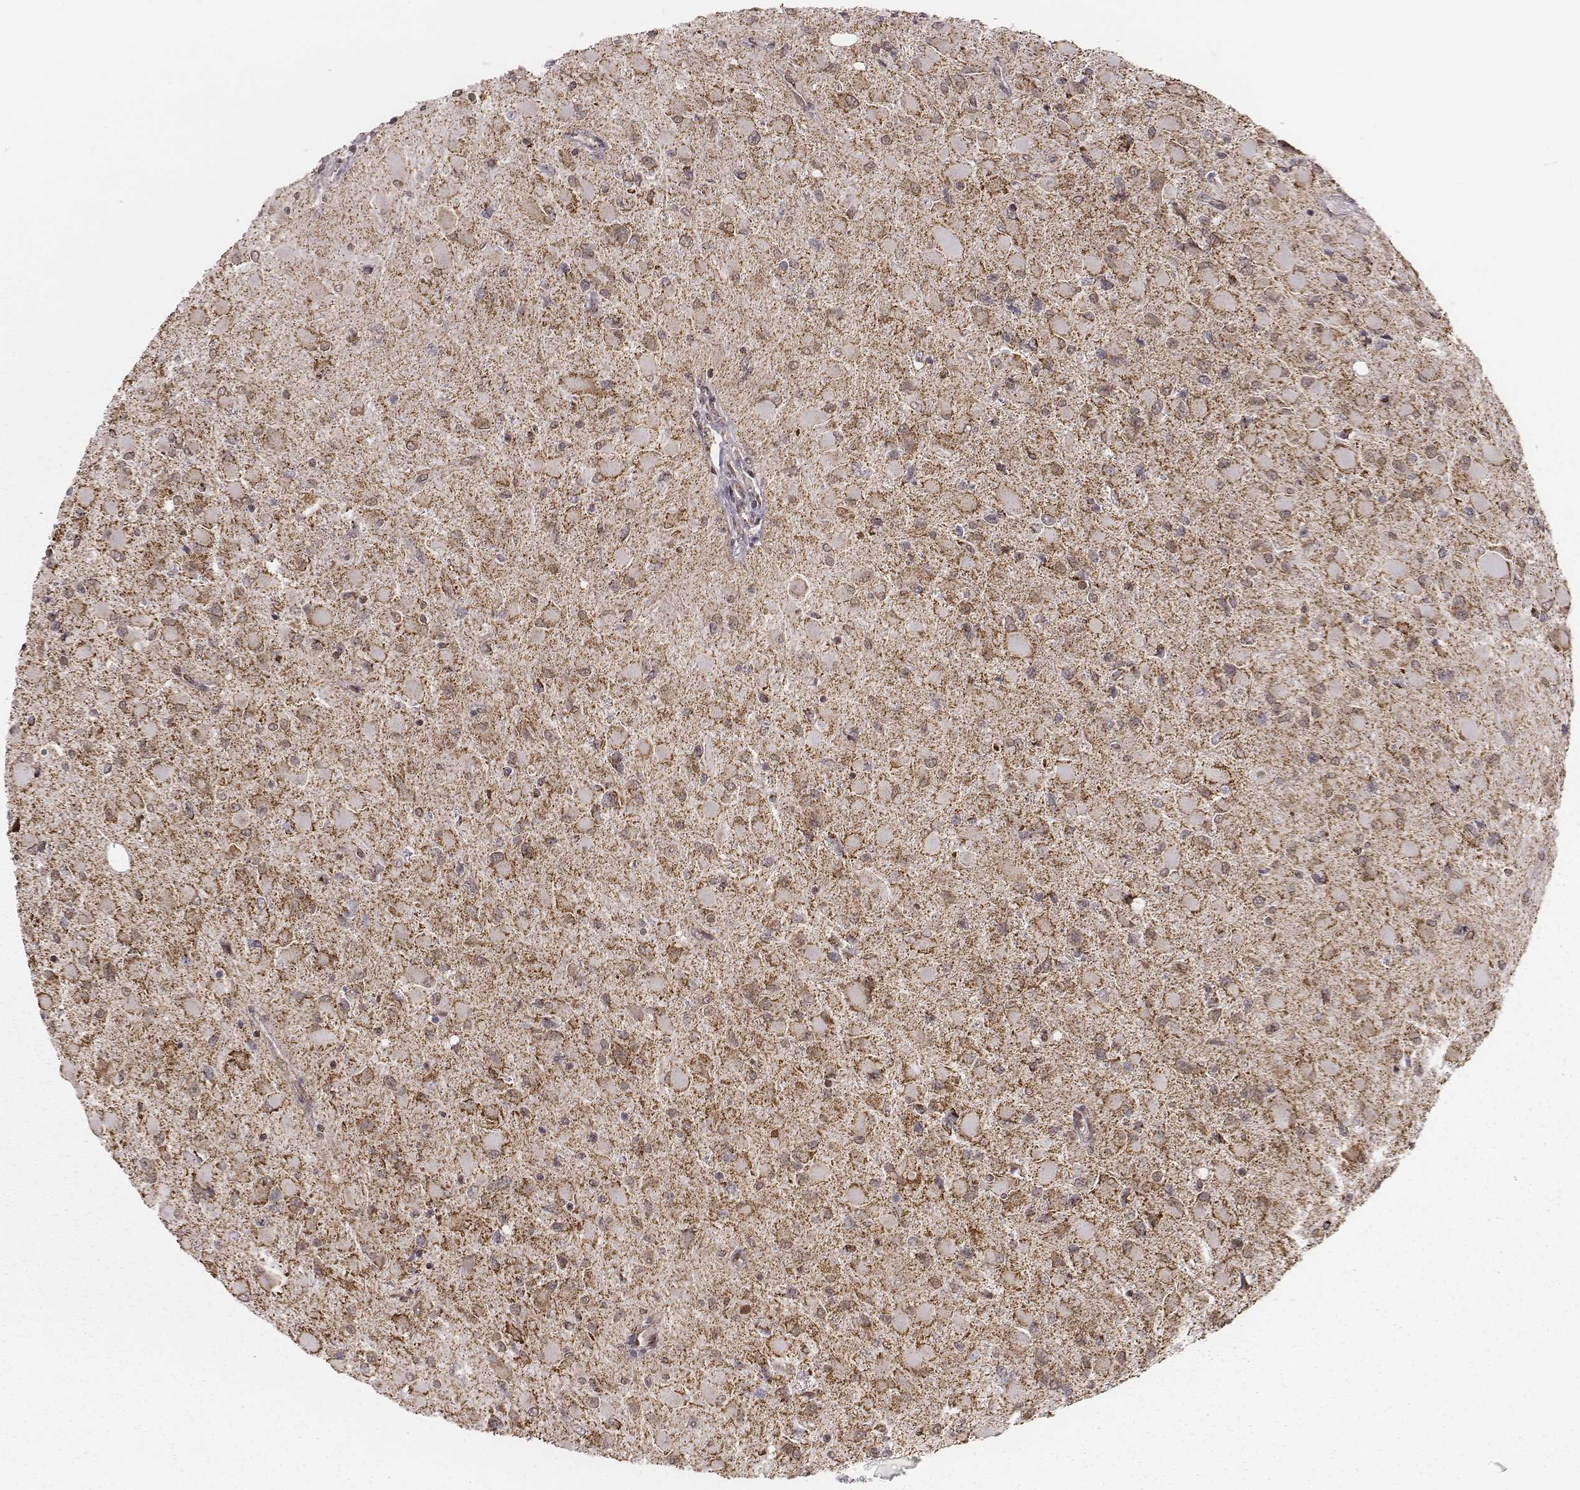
{"staining": {"intensity": "negative", "quantity": "none", "location": "none"}, "tissue": "glioma", "cell_type": "Tumor cells", "image_type": "cancer", "snomed": [{"axis": "morphology", "description": "Glioma, malignant, High grade"}, {"axis": "topography", "description": "Cerebral cortex"}], "caption": "High-grade glioma (malignant) stained for a protein using IHC reveals no staining tumor cells.", "gene": "ACOT2", "patient": {"sex": "female", "age": 36}}